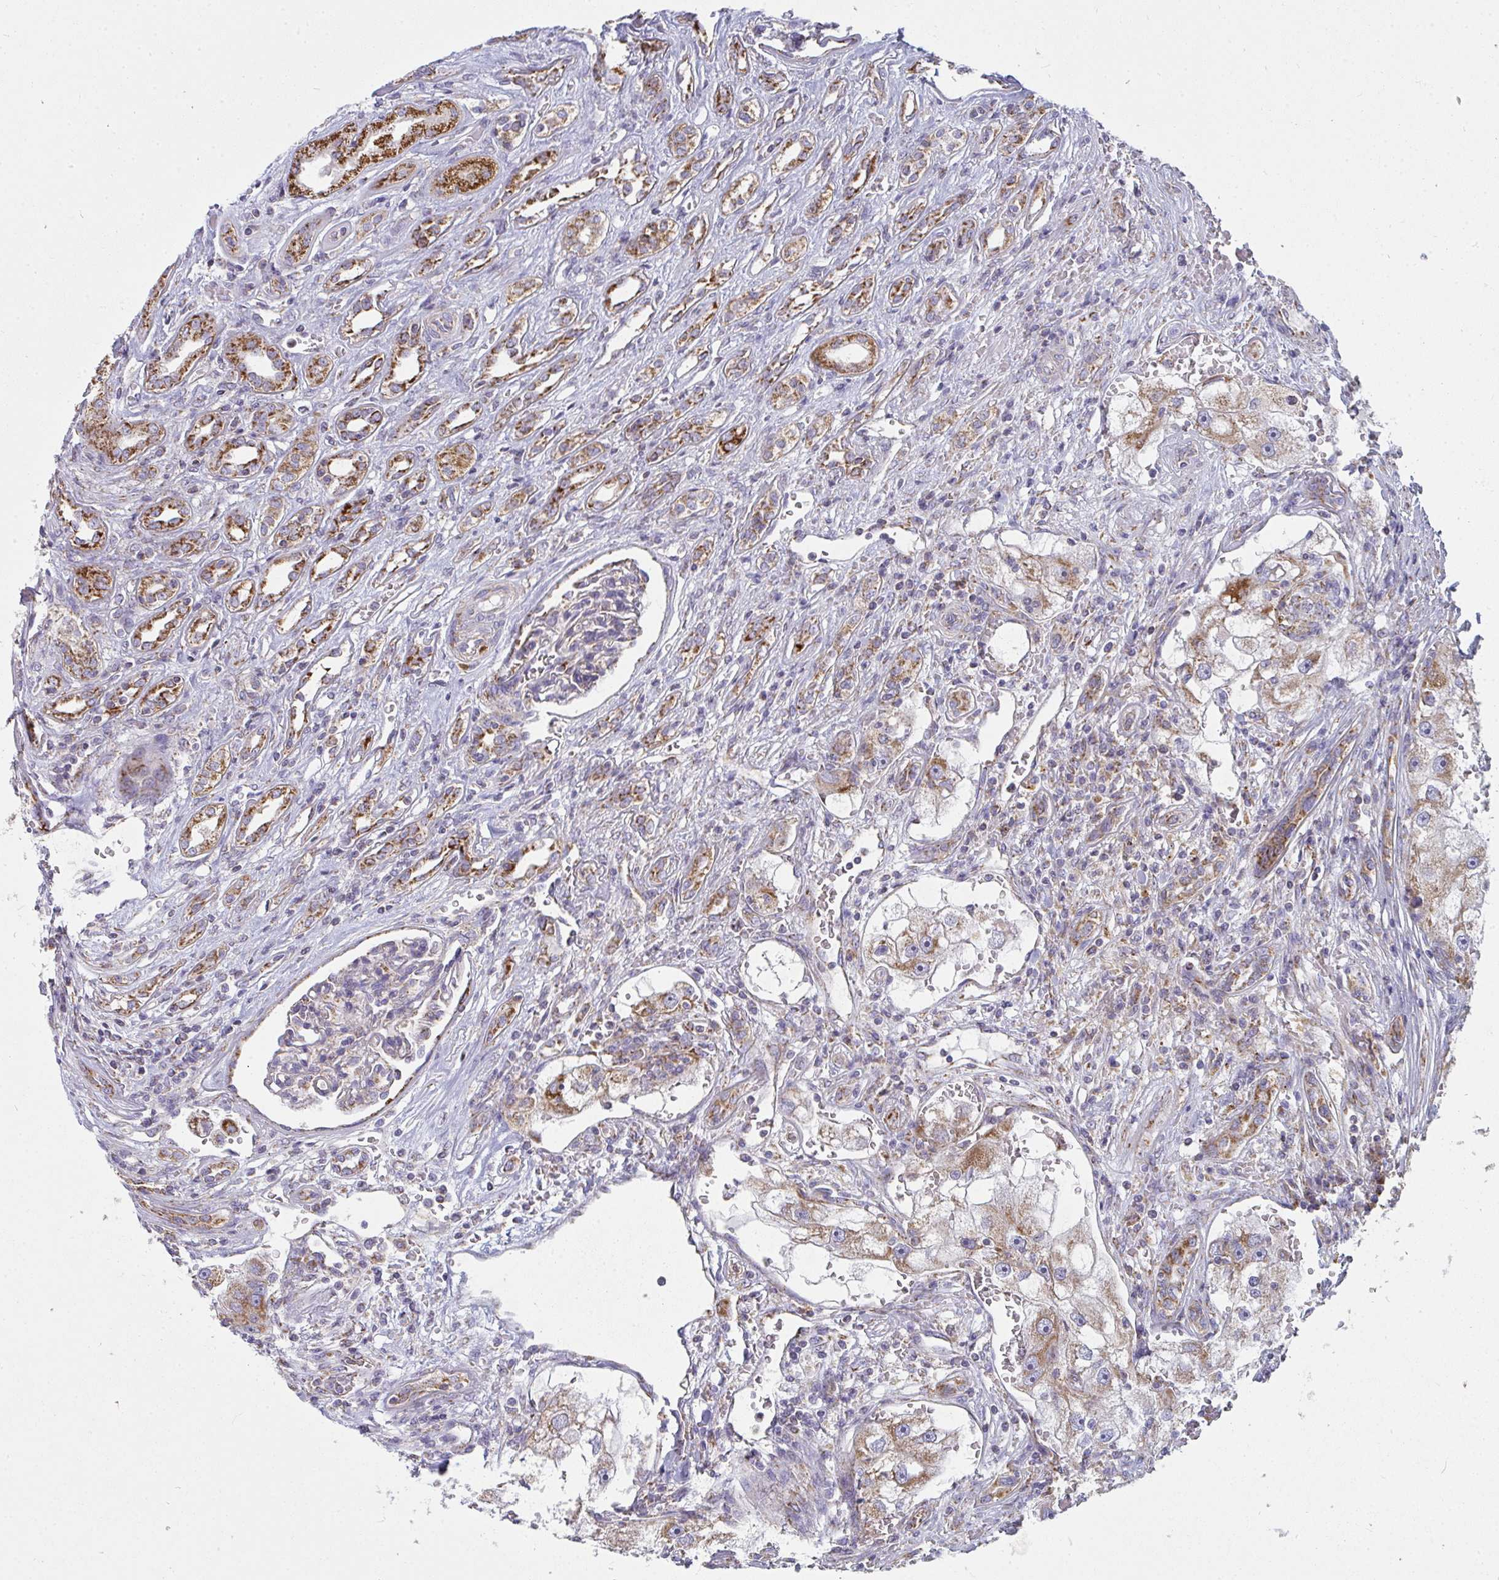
{"staining": {"intensity": "moderate", "quantity": ">75%", "location": "cytoplasmic/membranous"}, "tissue": "renal cancer", "cell_type": "Tumor cells", "image_type": "cancer", "snomed": [{"axis": "morphology", "description": "Adenocarcinoma, NOS"}, {"axis": "topography", "description": "Kidney"}], "caption": "Protein staining demonstrates moderate cytoplasmic/membranous positivity in about >75% of tumor cells in renal cancer (adenocarcinoma).", "gene": "FAHD1", "patient": {"sex": "male", "age": 63}}